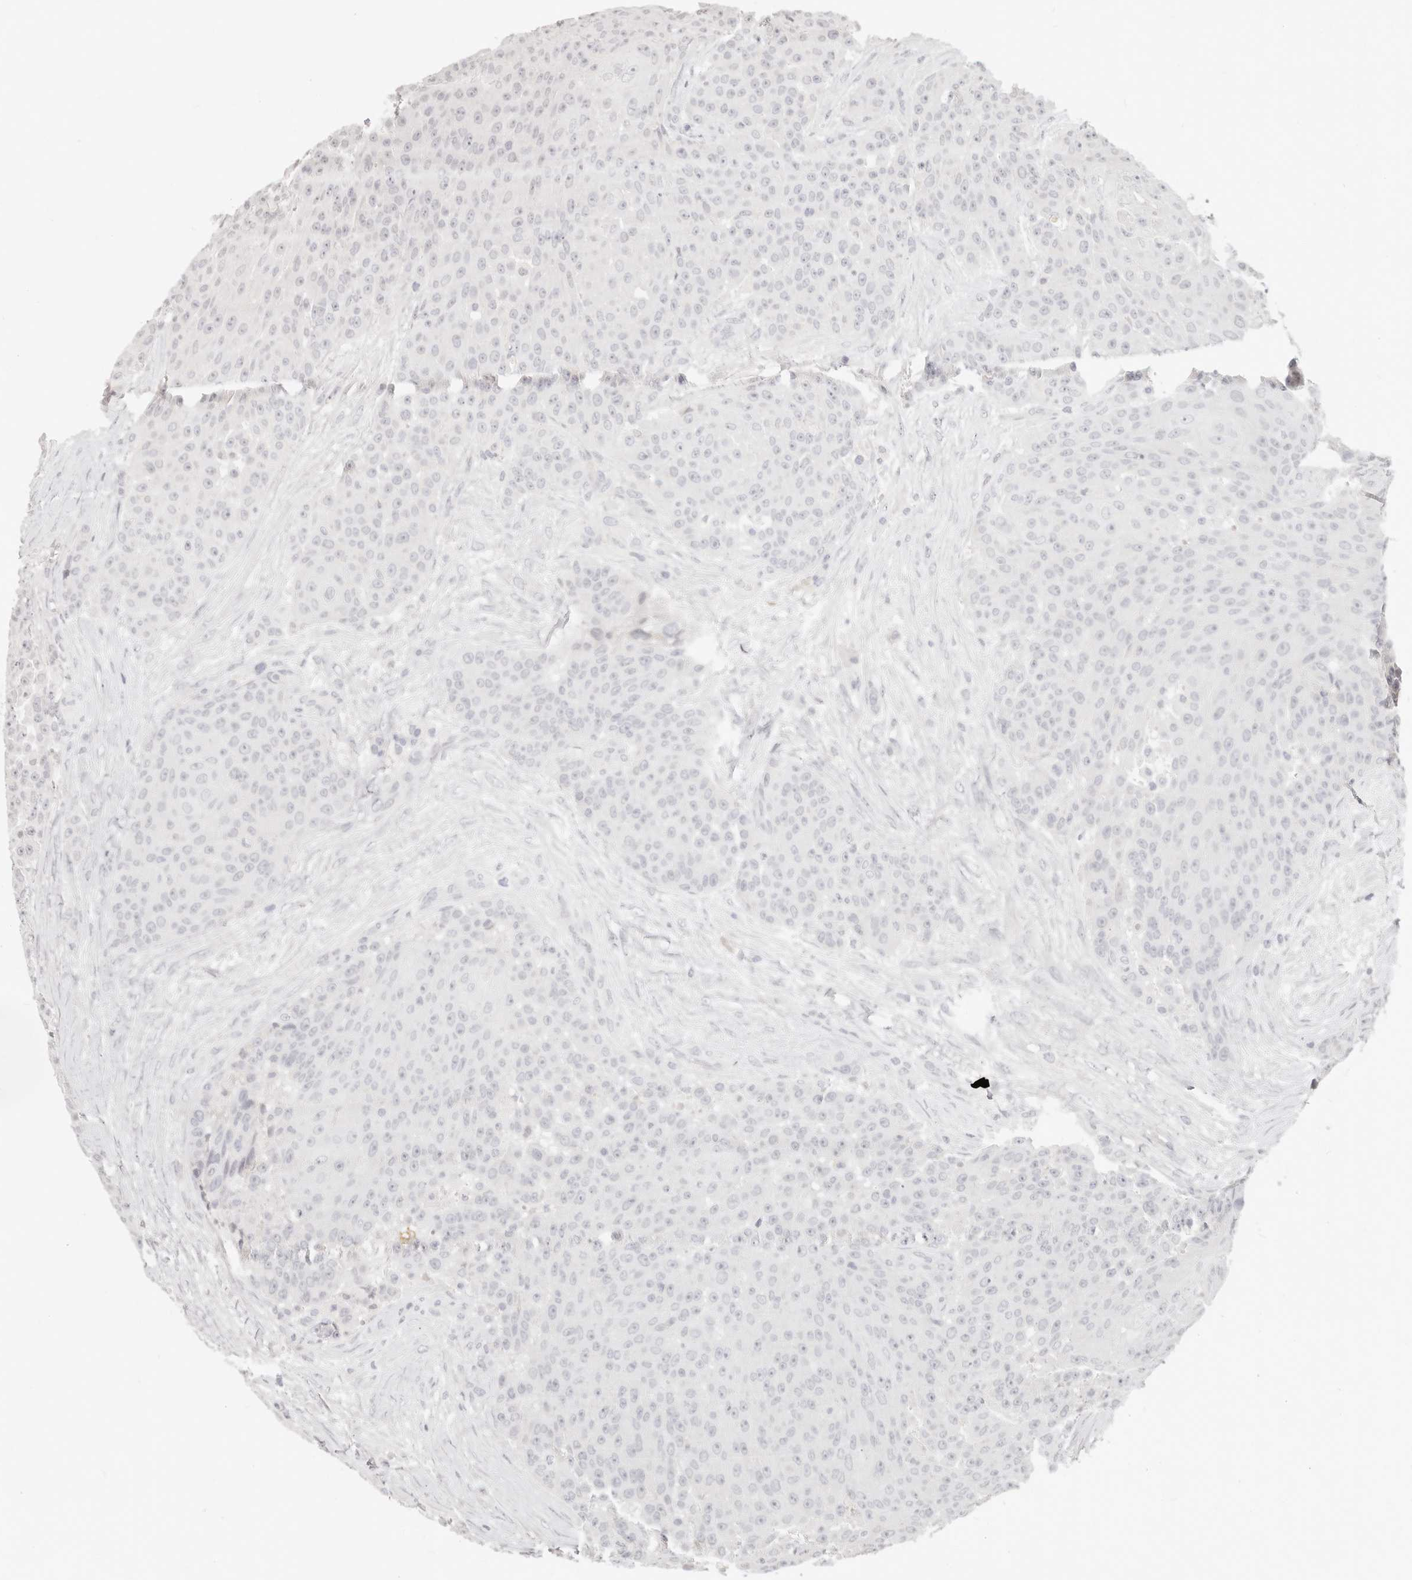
{"staining": {"intensity": "weak", "quantity": "<25%", "location": "nuclear"}, "tissue": "urothelial cancer", "cell_type": "Tumor cells", "image_type": "cancer", "snomed": [{"axis": "morphology", "description": "Urothelial carcinoma, High grade"}, {"axis": "topography", "description": "Urinary bladder"}], "caption": "An immunohistochemistry (IHC) image of urothelial cancer is shown. There is no staining in tumor cells of urothelial cancer. (Brightfield microscopy of DAB (3,3'-diaminobenzidine) immunohistochemistry at high magnification).", "gene": "ASCL1", "patient": {"sex": "female", "age": 63}}